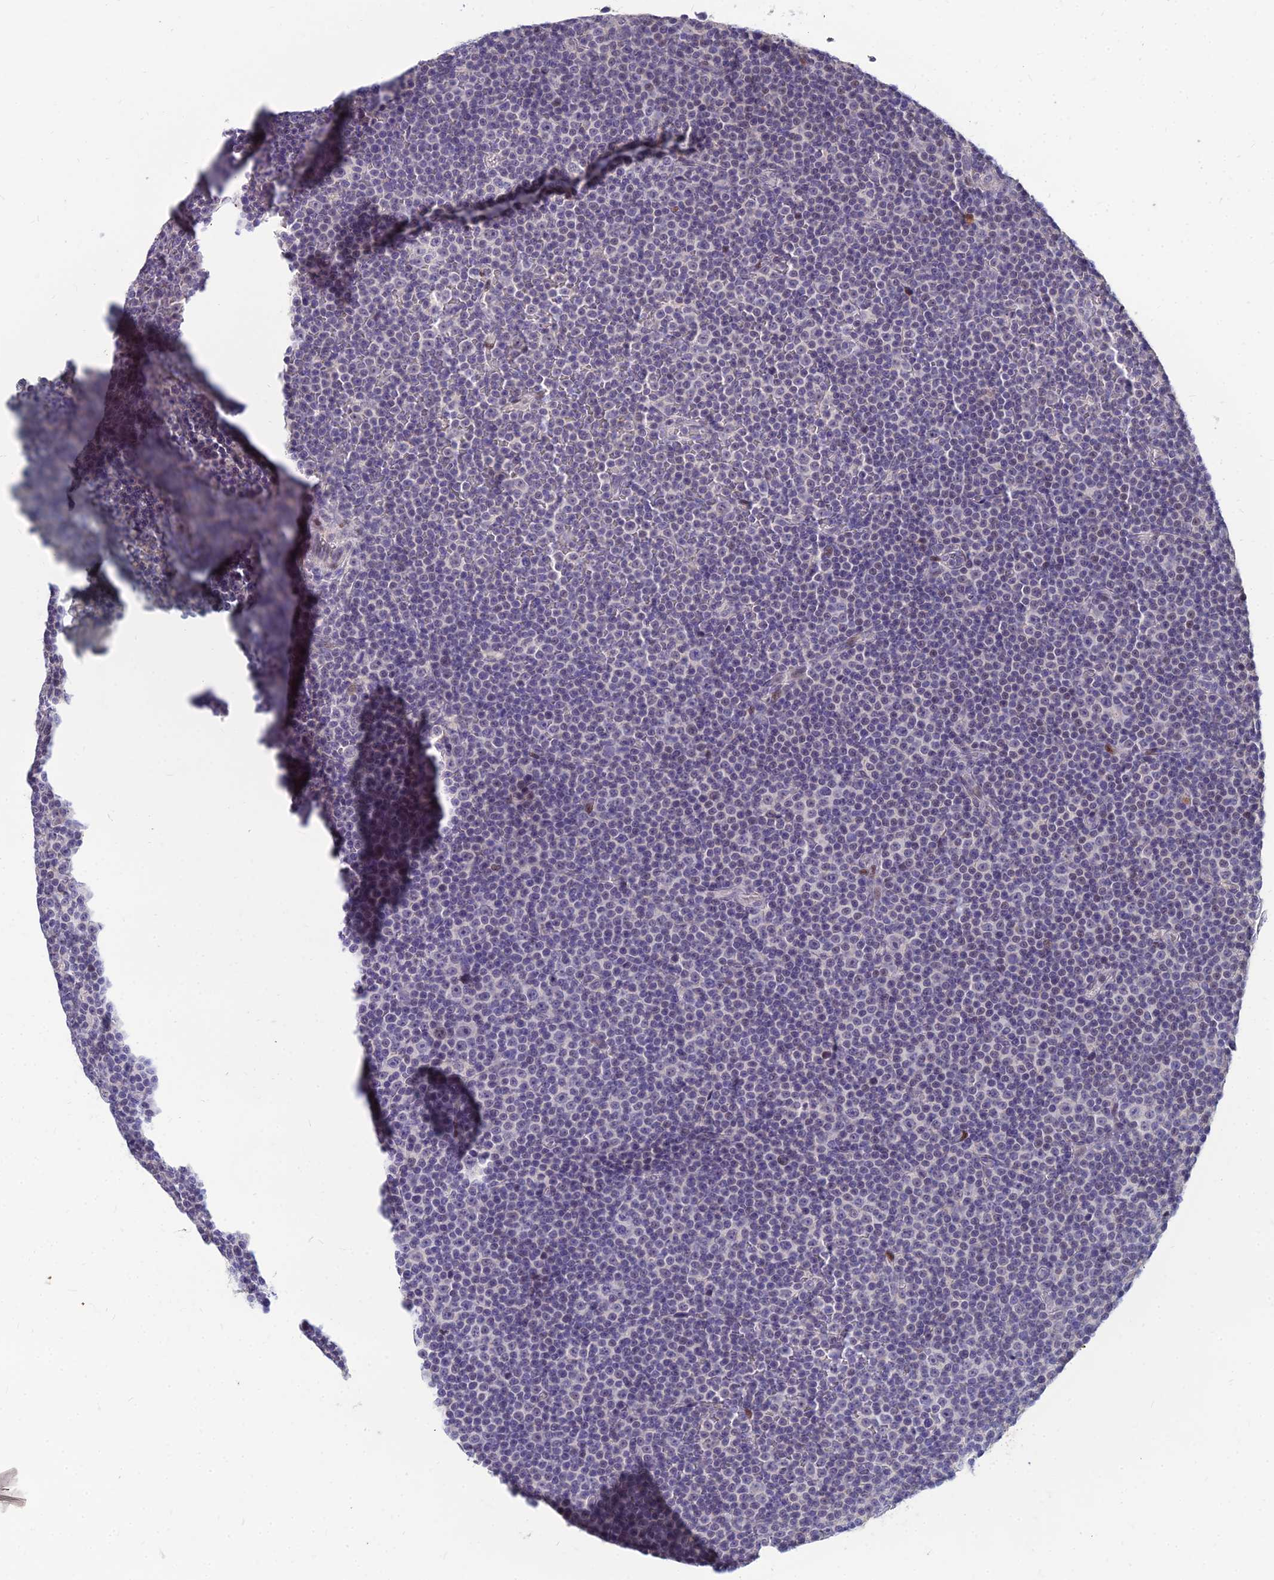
{"staining": {"intensity": "negative", "quantity": "none", "location": "none"}, "tissue": "lymphoma", "cell_type": "Tumor cells", "image_type": "cancer", "snomed": [{"axis": "morphology", "description": "Malignant lymphoma, non-Hodgkin's type, Low grade"}, {"axis": "topography", "description": "Lymph node"}], "caption": "An image of lymphoma stained for a protein demonstrates no brown staining in tumor cells.", "gene": "GOLGA6D", "patient": {"sex": "female", "age": 67}}